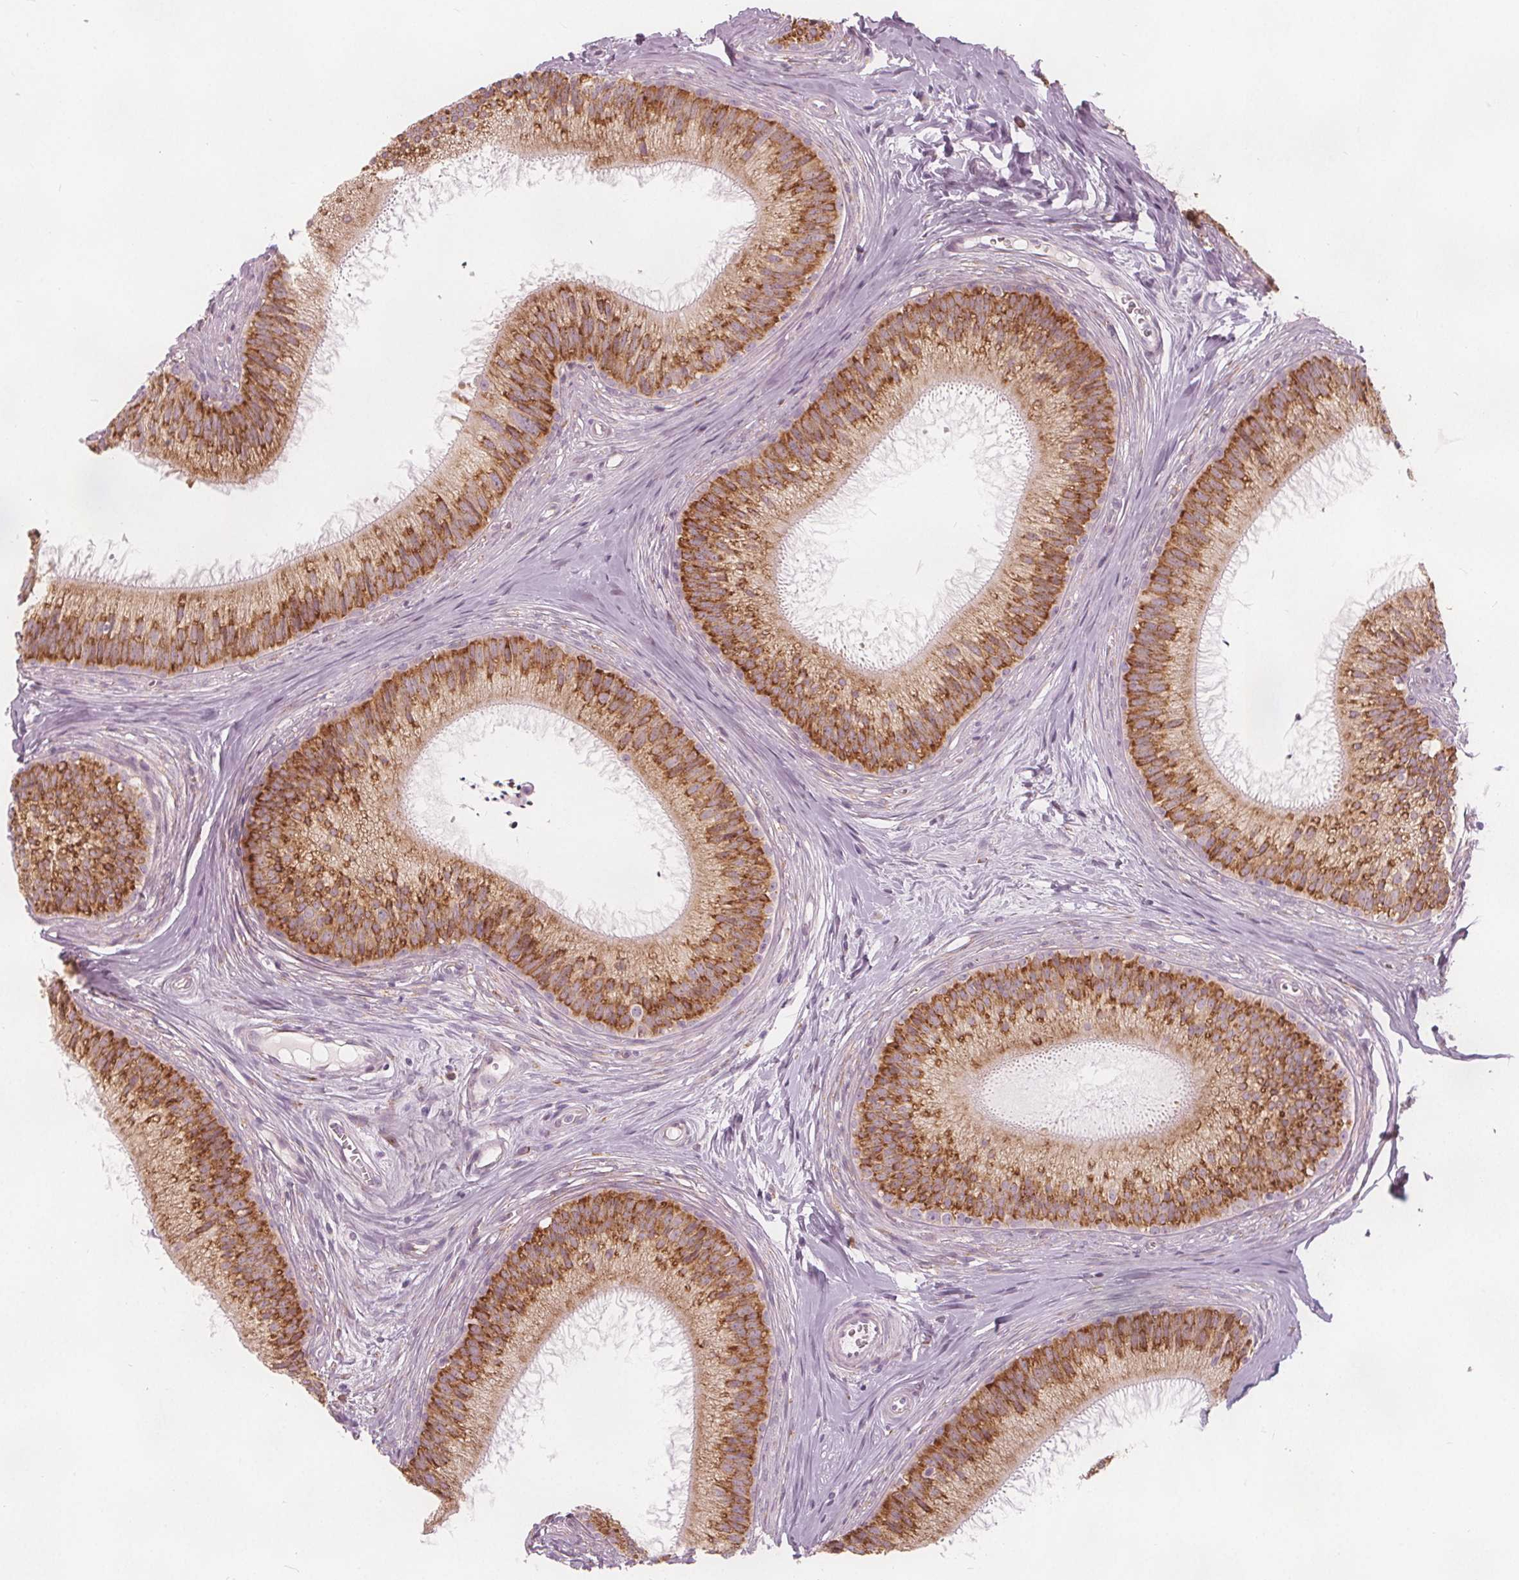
{"staining": {"intensity": "moderate", "quantity": "<25%", "location": "cytoplasmic/membranous"}, "tissue": "epididymis", "cell_type": "Glandular cells", "image_type": "normal", "snomed": [{"axis": "morphology", "description": "Normal tissue, NOS"}, {"axis": "topography", "description": "Epididymis"}], "caption": "Glandular cells show moderate cytoplasmic/membranous expression in approximately <25% of cells in benign epididymis.", "gene": "BRSK1", "patient": {"sex": "male", "age": 24}}